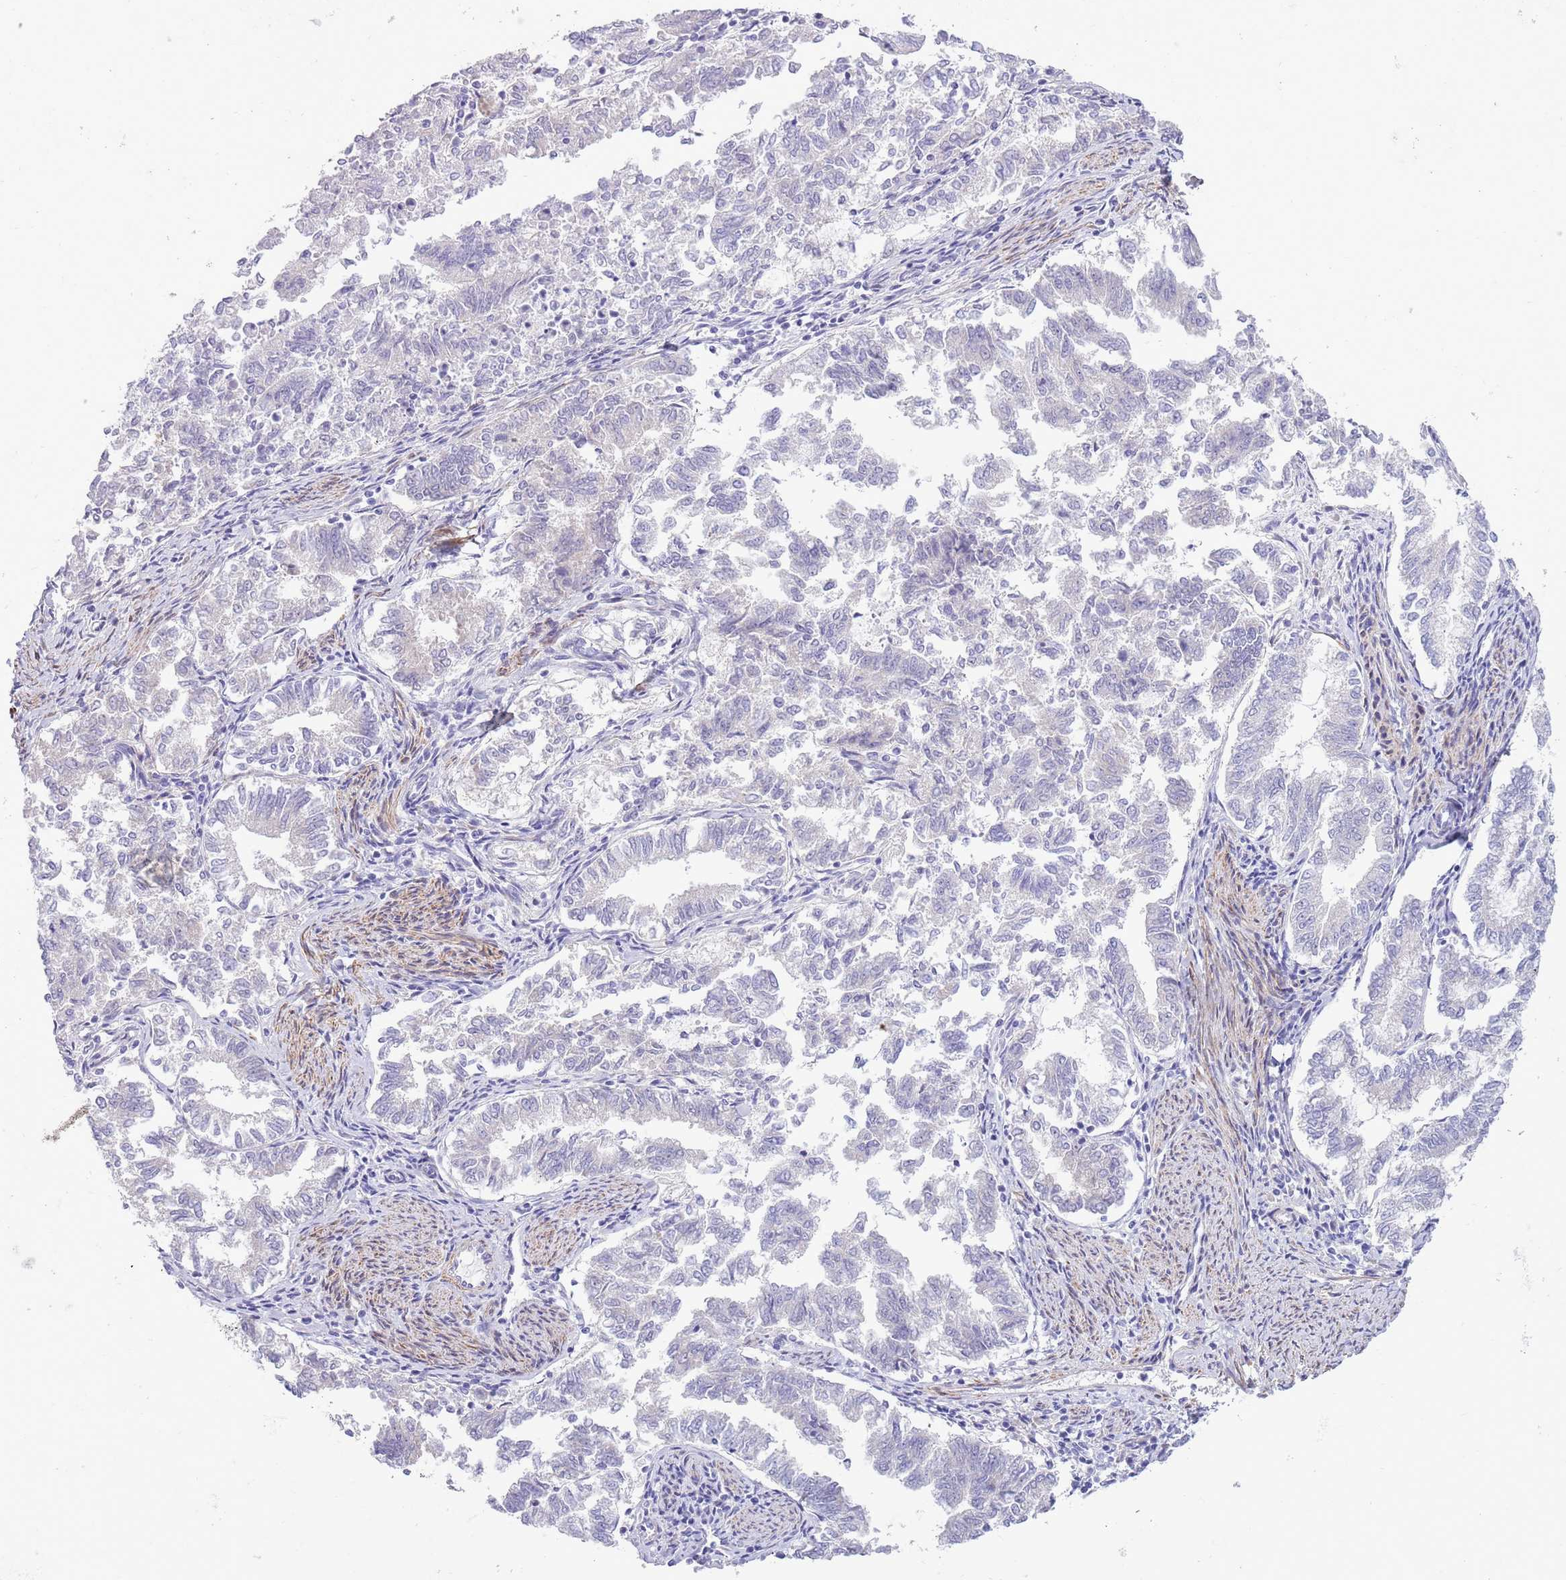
{"staining": {"intensity": "negative", "quantity": "none", "location": "none"}, "tissue": "endometrial cancer", "cell_type": "Tumor cells", "image_type": "cancer", "snomed": [{"axis": "morphology", "description": "Adenocarcinoma, NOS"}, {"axis": "topography", "description": "Endometrium"}], "caption": "Immunohistochemistry (IHC) image of endometrial adenocarcinoma stained for a protein (brown), which shows no staining in tumor cells.", "gene": "ZC4H2", "patient": {"sex": "female", "age": 79}}